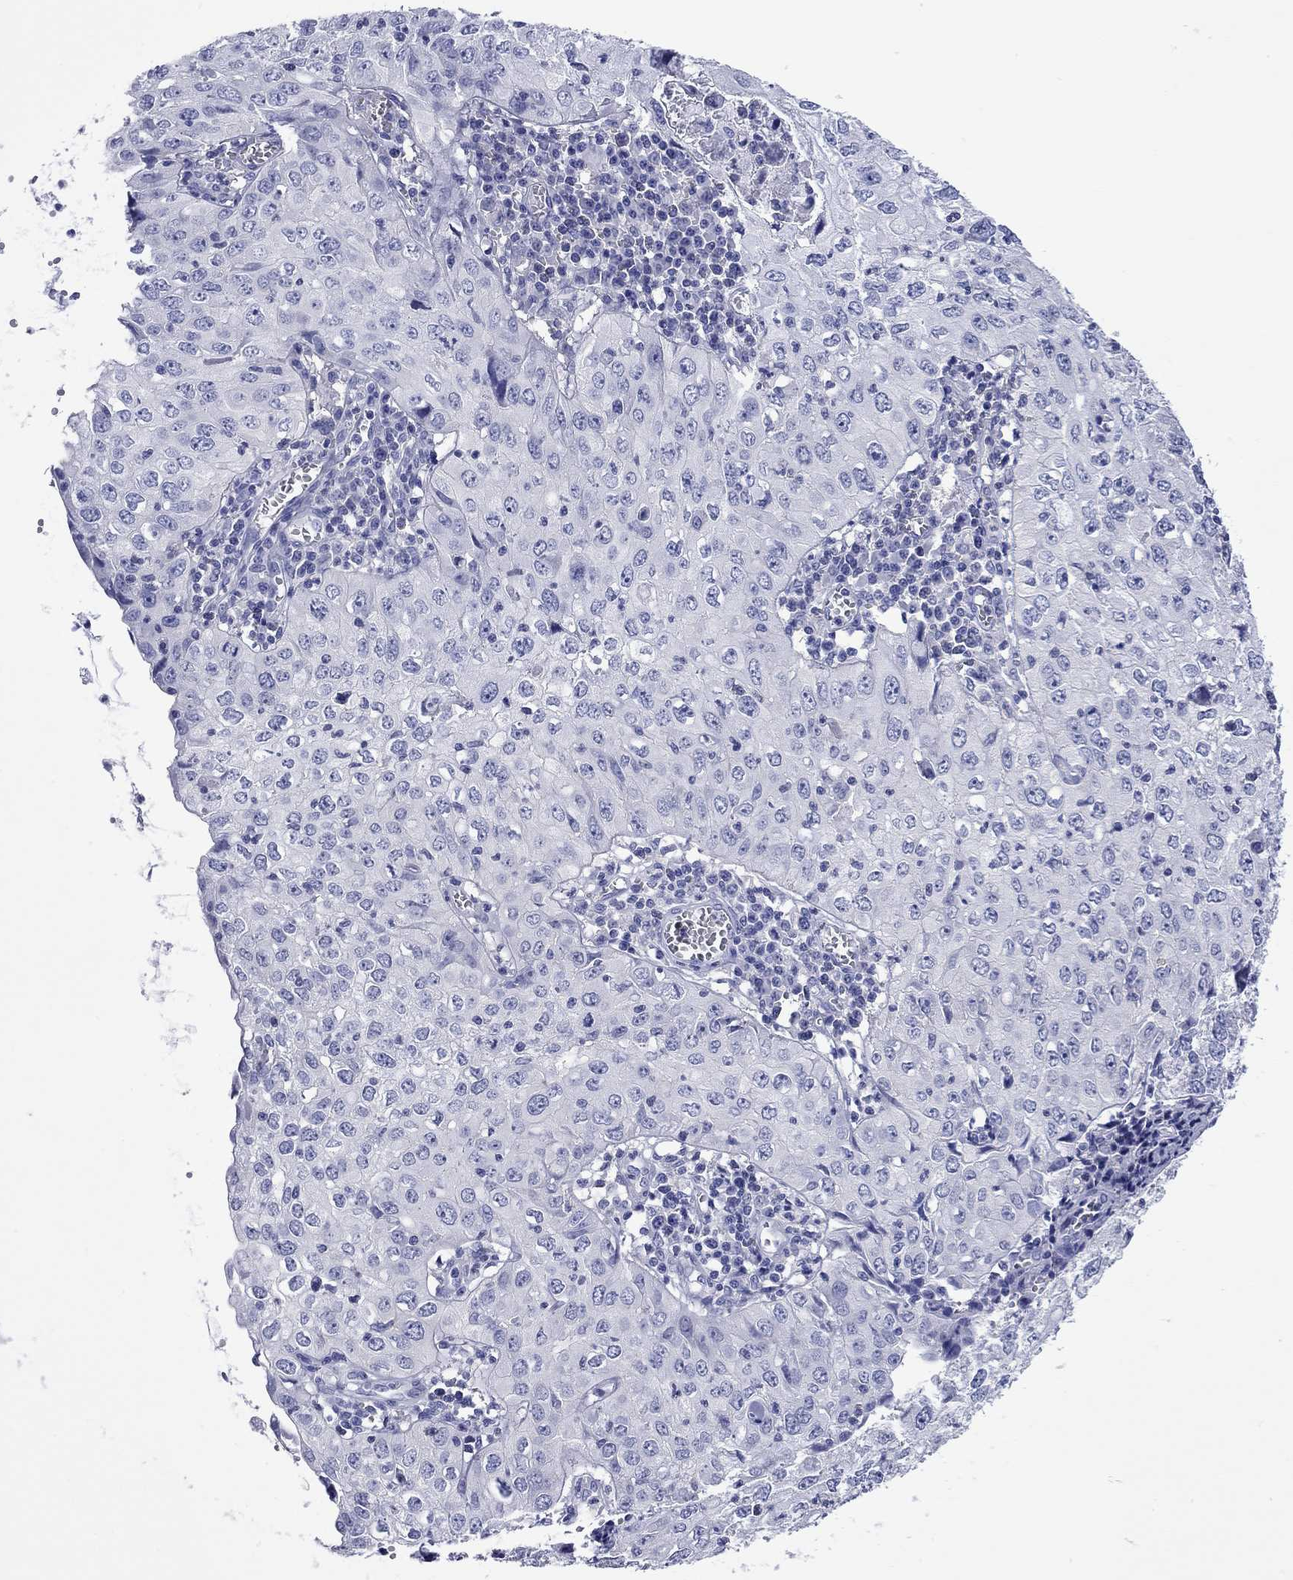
{"staining": {"intensity": "negative", "quantity": "none", "location": "none"}, "tissue": "cervical cancer", "cell_type": "Tumor cells", "image_type": "cancer", "snomed": [{"axis": "morphology", "description": "Squamous cell carcinoma, NOS"}, {"axis": "topography", "description": "Cervix"}], "caption": "This is an IHC micrograph of cervical cancer (squamous cell carcinoma). There is no positivity in tumor cells.", "gene": "ACTL7B", "patient": {"sex": "female", "age": 24}}